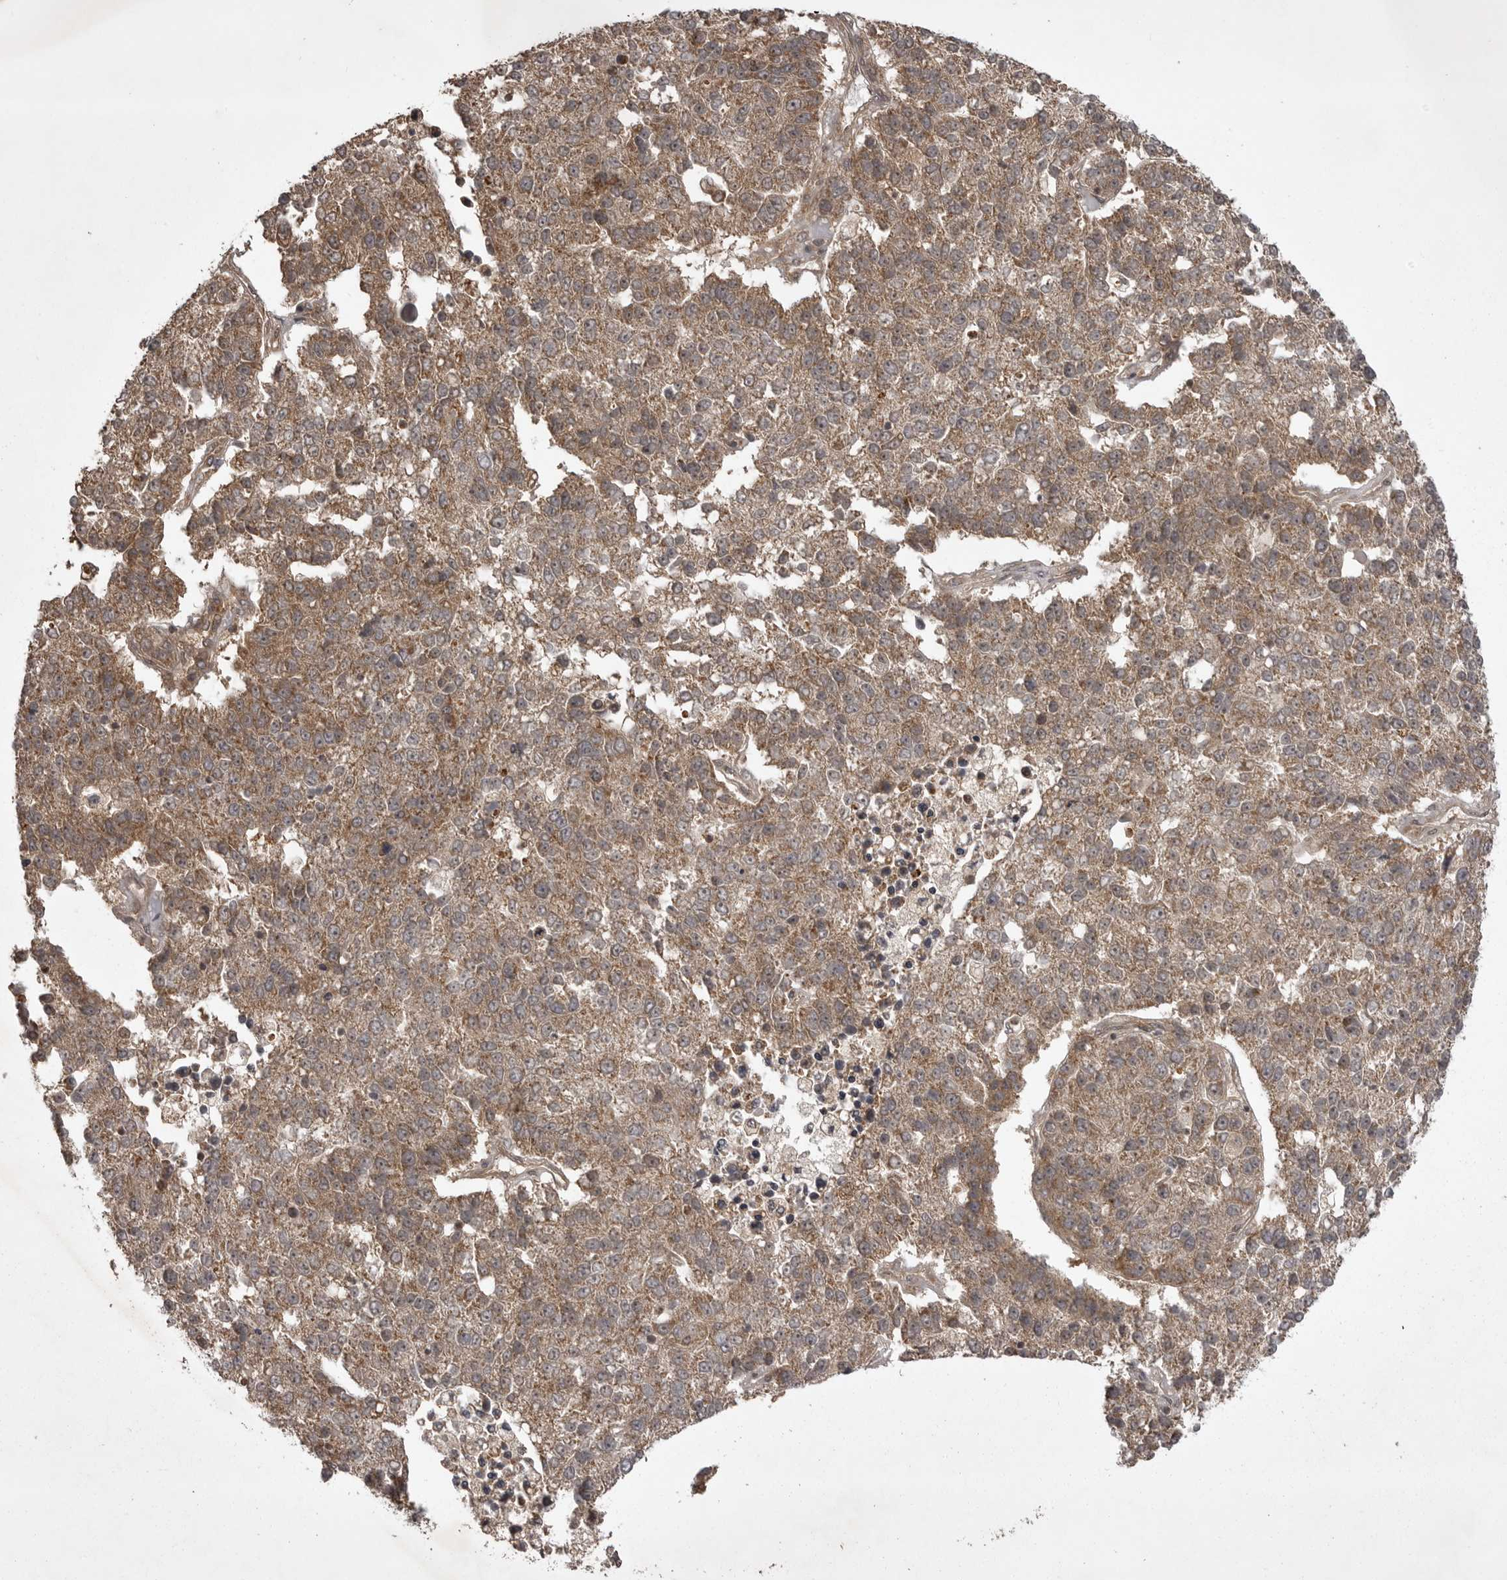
{"staining": {"intensity": "moderate", "quantity": ">75%", "location": "cytoplasmic/membranous"}, "tissue": "pancreatic cancer", "cell_type": "Tumor cells", "image_type": "cancer", "snomed": [{"axis": "morphology", "description": "Adenocarcinoma, NOS"}, {"axis": "topography", "description": "Pancreas"}], "caption": "Adenocarcinoma (pancreatic) stained with DAB (3,3'-diaminobenzidine) immunohistochemistry (IHC) displays medium levels of moderate cytoplasmic/membranous staining in approximately >75% of tumor cells.", "gene": "STK24", "patient": {"sex": "female", "age": 61}}